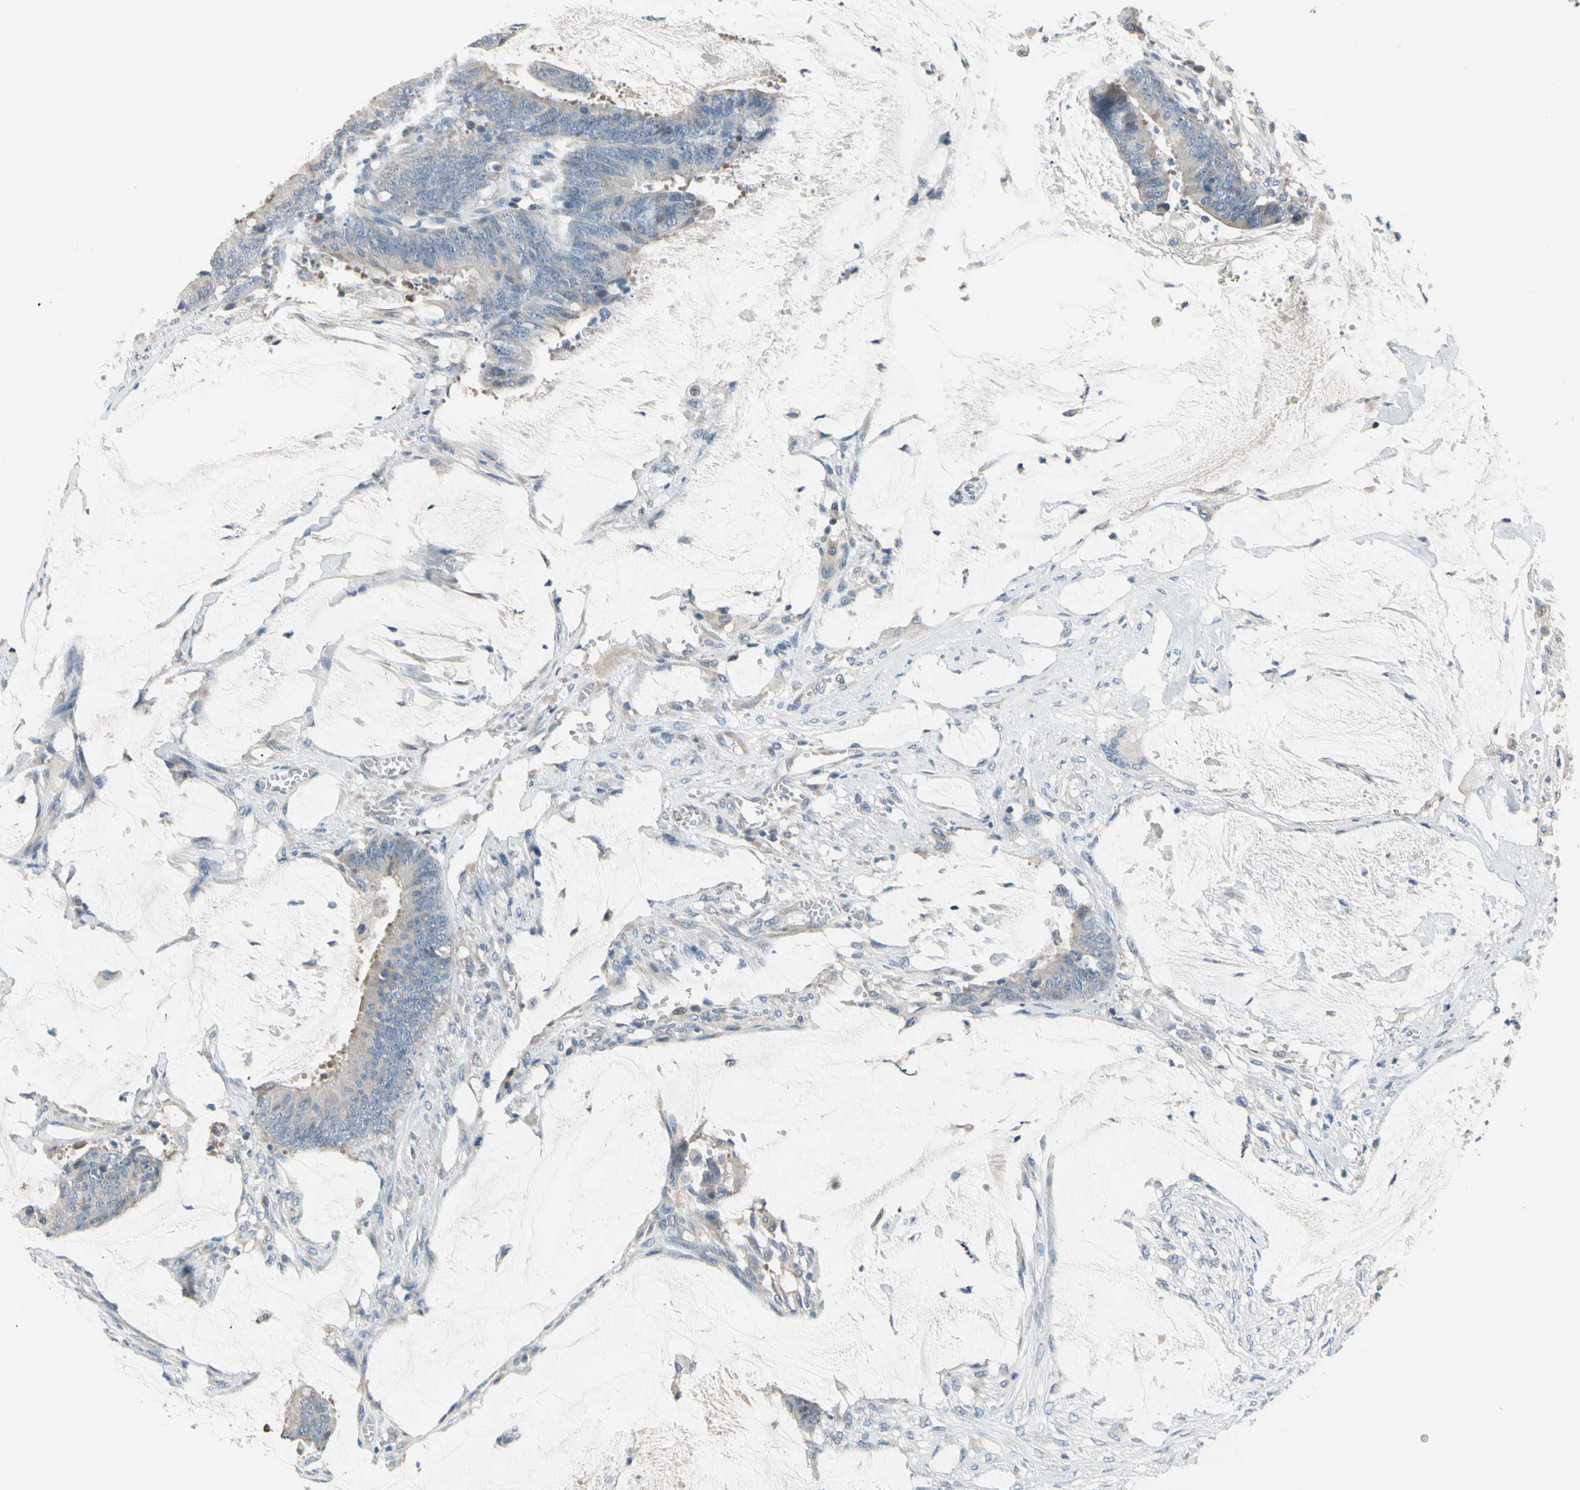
{"staining": {"intensity": "negative", "quantity": "none", "location": "none"}, "tissue": "colorectal cancer", "cell_type": "Tumor cells", "image_type": "cancer", "snomed": [{"axis": "morphology", "description": "Adenocarcinoma, NOS"}, {"axis": "topography", "description": "Rectum"}], "caption": "DAB (3,3'-diaminobenzidine) immunohistochemical staining of human colorectal cancer (adenocarcinoma) exhibits no significant expression in tumor cells.", "gene": "STK40", "patient": {"sex": "female", "age": 66}}